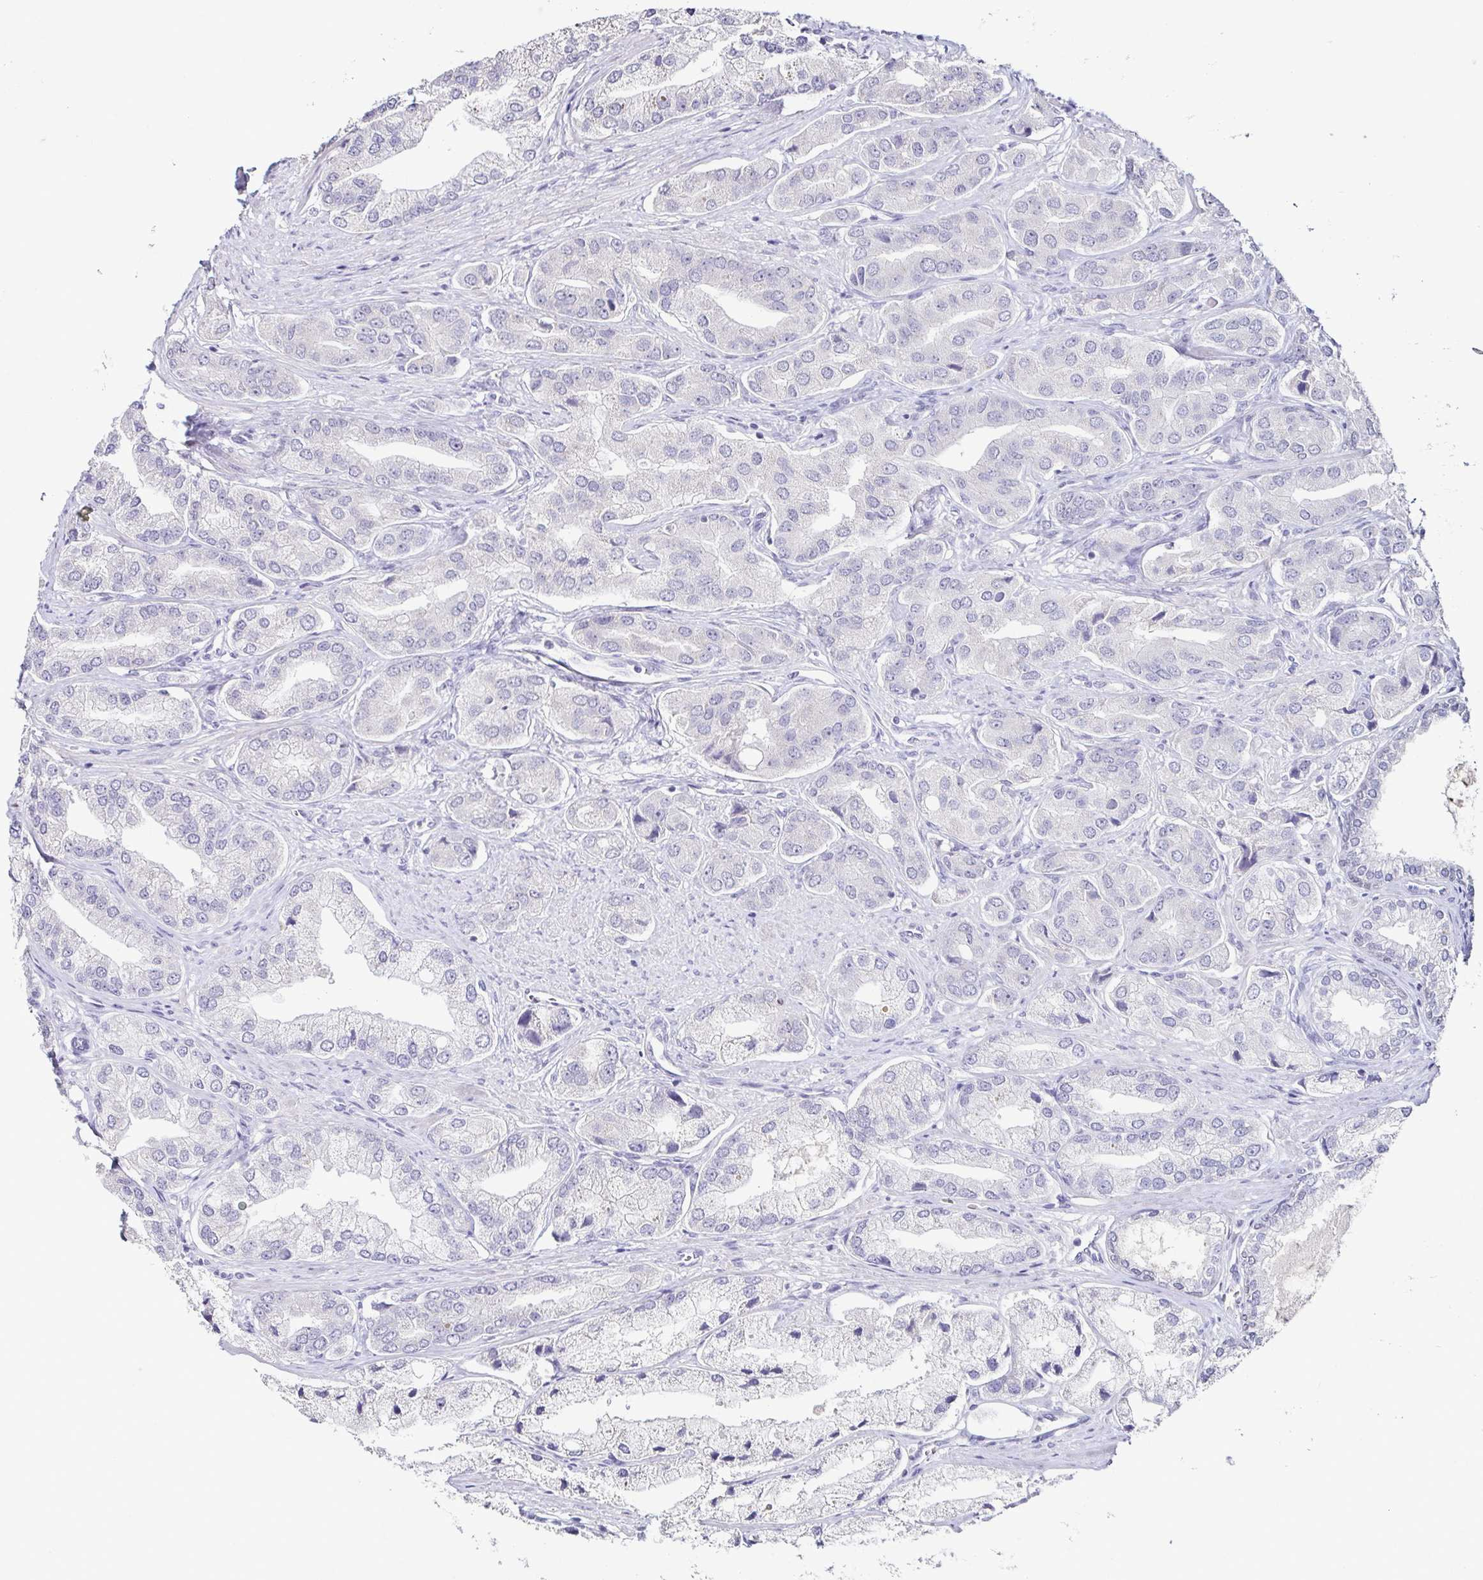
{"staining": {"intensity": "negative", "quantity": "none", "location": "none"}, "tissue": "prostate cancer", "cell_type": "Tumor cells", "image_type": "cancer", "snomed": [{"axis": "morphology", "description": "Adenocarcinoma, Low grade"}, {"axis": "topography", "description": "Prostate"}], "caption": "High magnification brightfield microscopy of prostate cancer stained with DAB (3,3'-diaminobenzidine) (brown) and counterstained with hematoxylin (blue): tumor cells show no significant staining. (DAB immunohistochemistry (IHC), high magnification).", "gene": "TP73", "patient": {"sex": "male", "age": 69}}